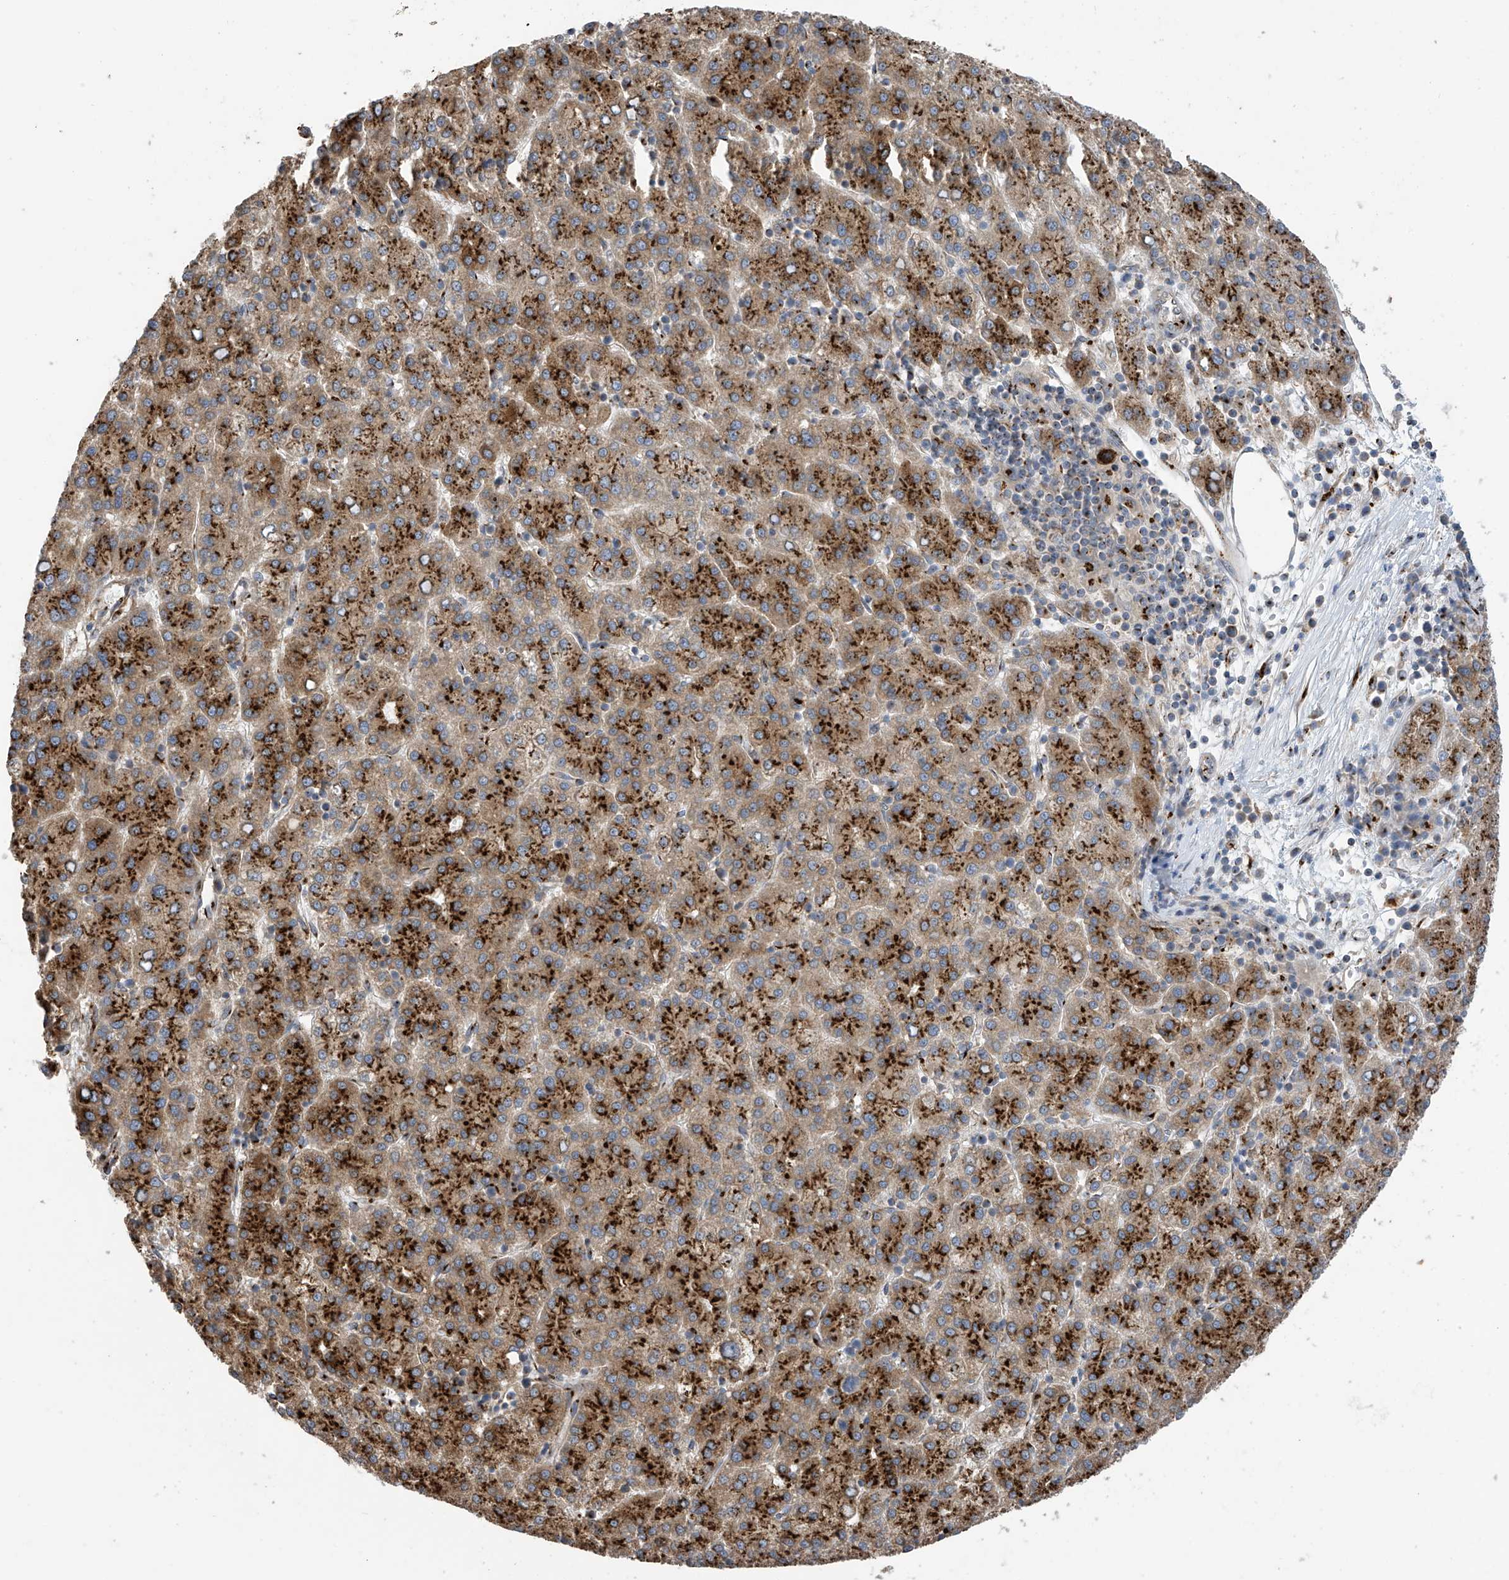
{"staining": {"intensity": "strong", "quantity": ">75%", "location": "cytoplasmic/membranous"}, "tissue": "liver cancer", "cell_type": "Tumor cells", "image_type": "cancer", "snomed": [{"axis": "morphology", "description": "Carcinoma, Hepatocellular, NOS"}, {"axis": "topography", "description": "Liver"}], "caption": "Immunohistochemical staining of liver hepatocellular carcinoma shows strong cytoplasmic/membranous protein positivity in approximately >75% of tumor cells.", "gene": "PNPT1", "patient": {"sex": "female", "age": 58}}